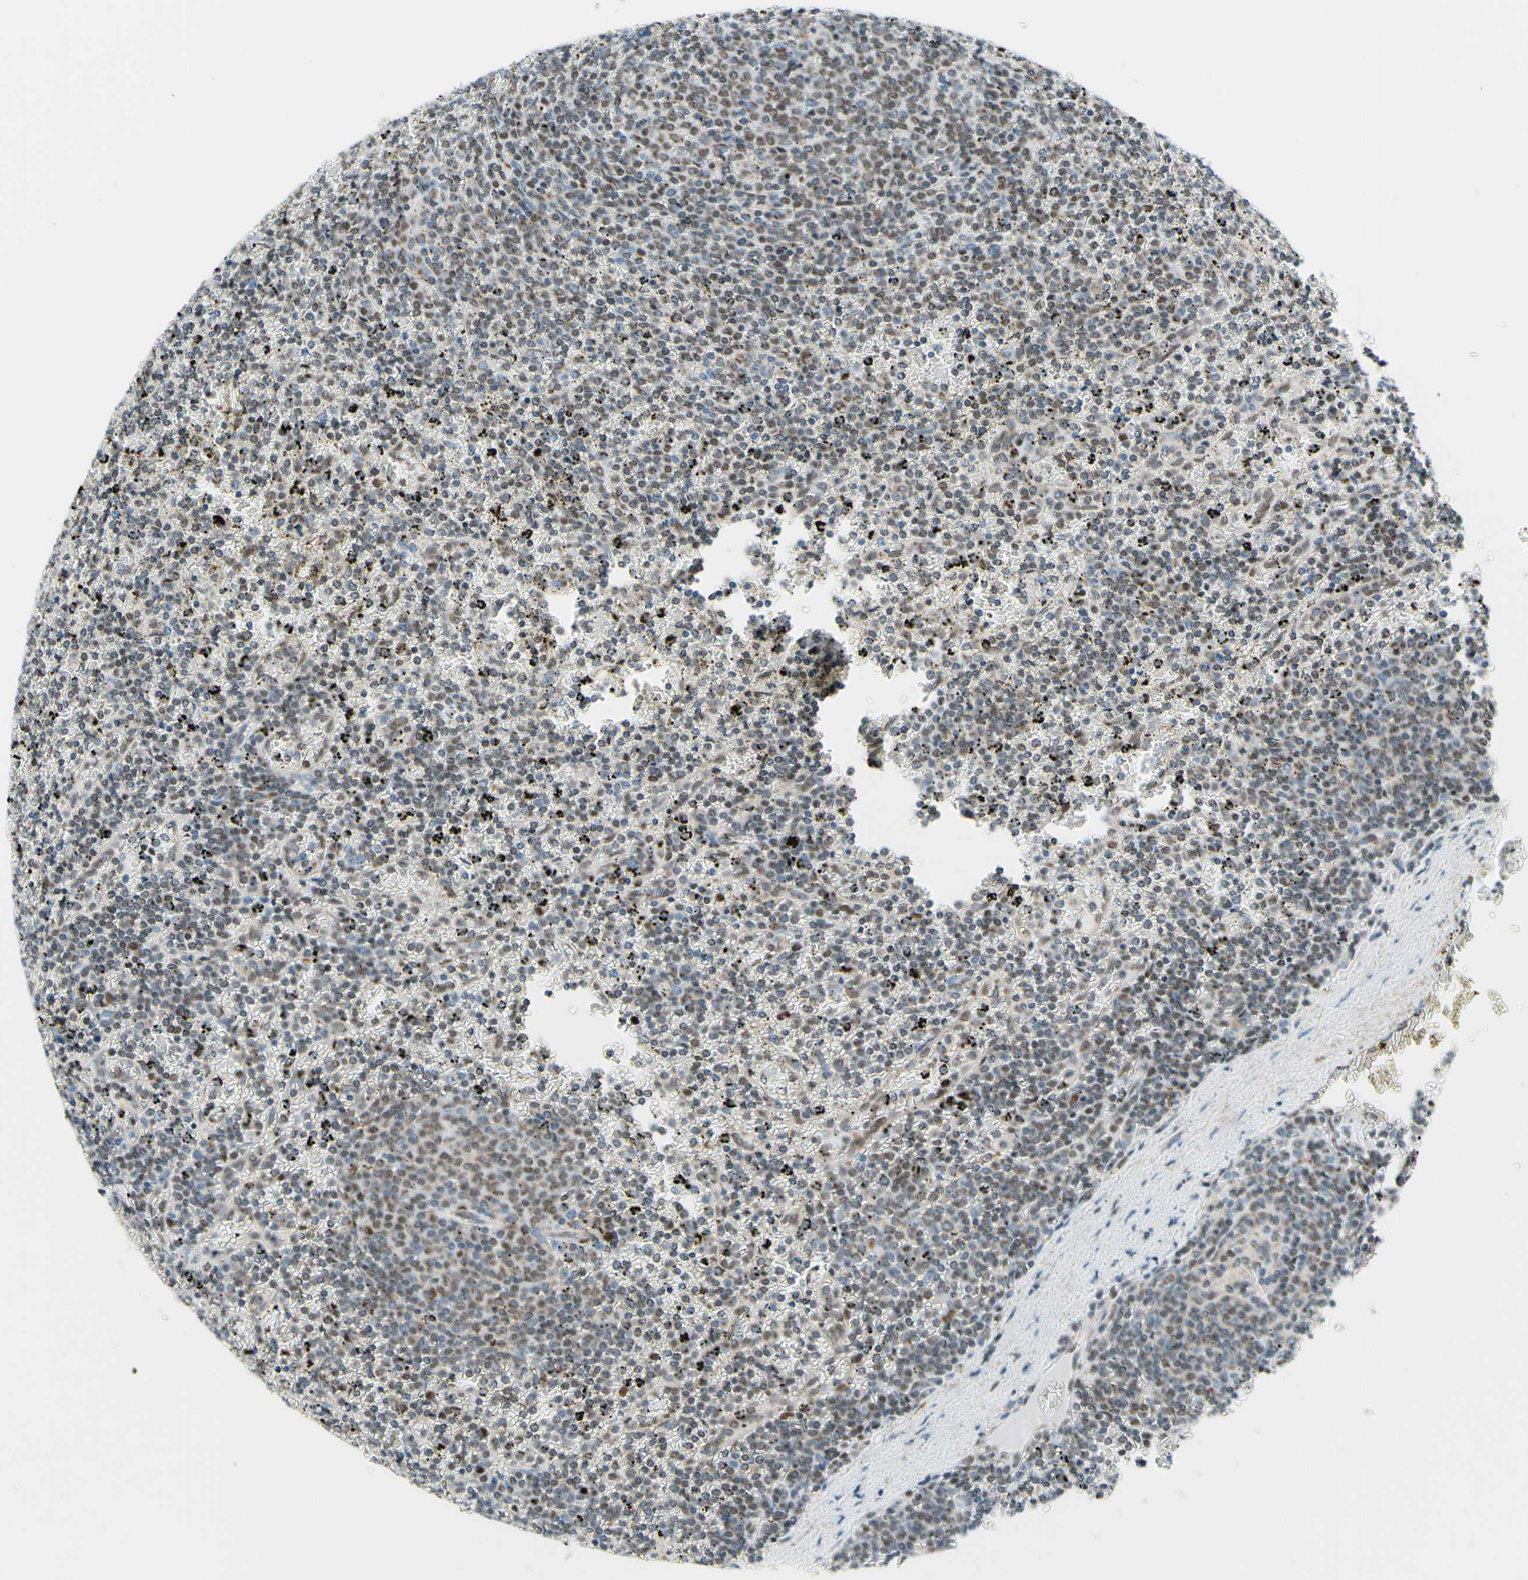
{"staining": {"intensity": "weak", "quantity": "25%-75%", "location": "cytoplasmic/membranous,nuclear"}, "tissue": "lymphoma", "cell_type": "Tumor cells", "image_type": "cancer", "snomed": [{"axis": "morphology", "description": "Malignant lymphoma, non-Hodgkin's type, Low grade"}, {"axis": "topography", "description": "Spleen"}], "caption": "Human lymphoma stained with a brown dye exhibits weak cytoplasmic/membranous and nuclear positive expression in about 25%-75% of tumor cells.", "gene": "CBX7", "patient": {"sex": "female", "age": 77}}